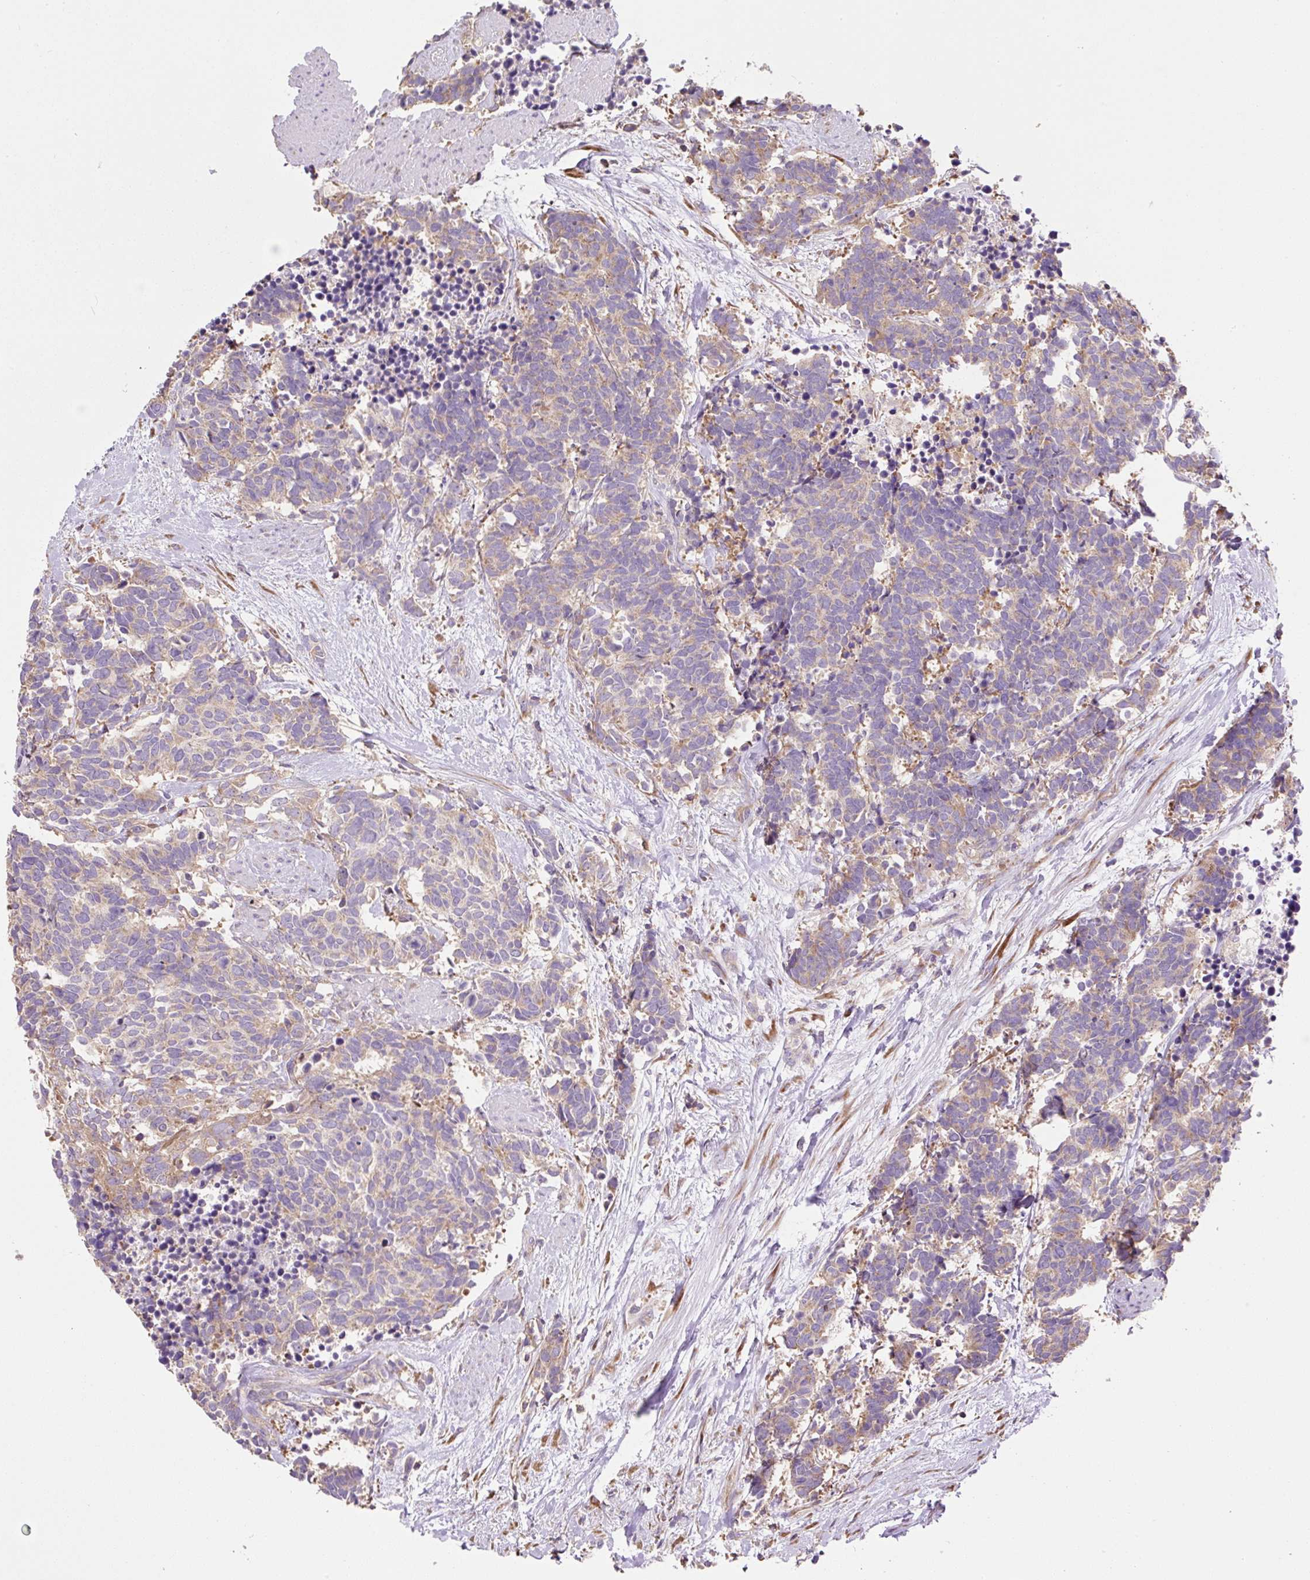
{"staining": {"intensity": "moderate", "quantity": "<25%", "location": "cytoplasmic/membranous"}, "tissue": "carcinoid", "cell_type": "Tumor cells", "image_type": "cancer", "snomed": [{"axis": "morphology", "description": "Carcinoma, NOS"}, {"axis": "morphology", "description": "Carcinoid, malignant, NOS"}, {"axis": "topography", "description": "Prostate"}], "caption": "An IHC micrograph of neoplastic tissue is shown. Protein staining in brown shows moderate cytoplasmic/membranous positivity in carcinoma within tumor cells.", "gene": "RPS23", "patient": {"sex": "male", "age": 57}}